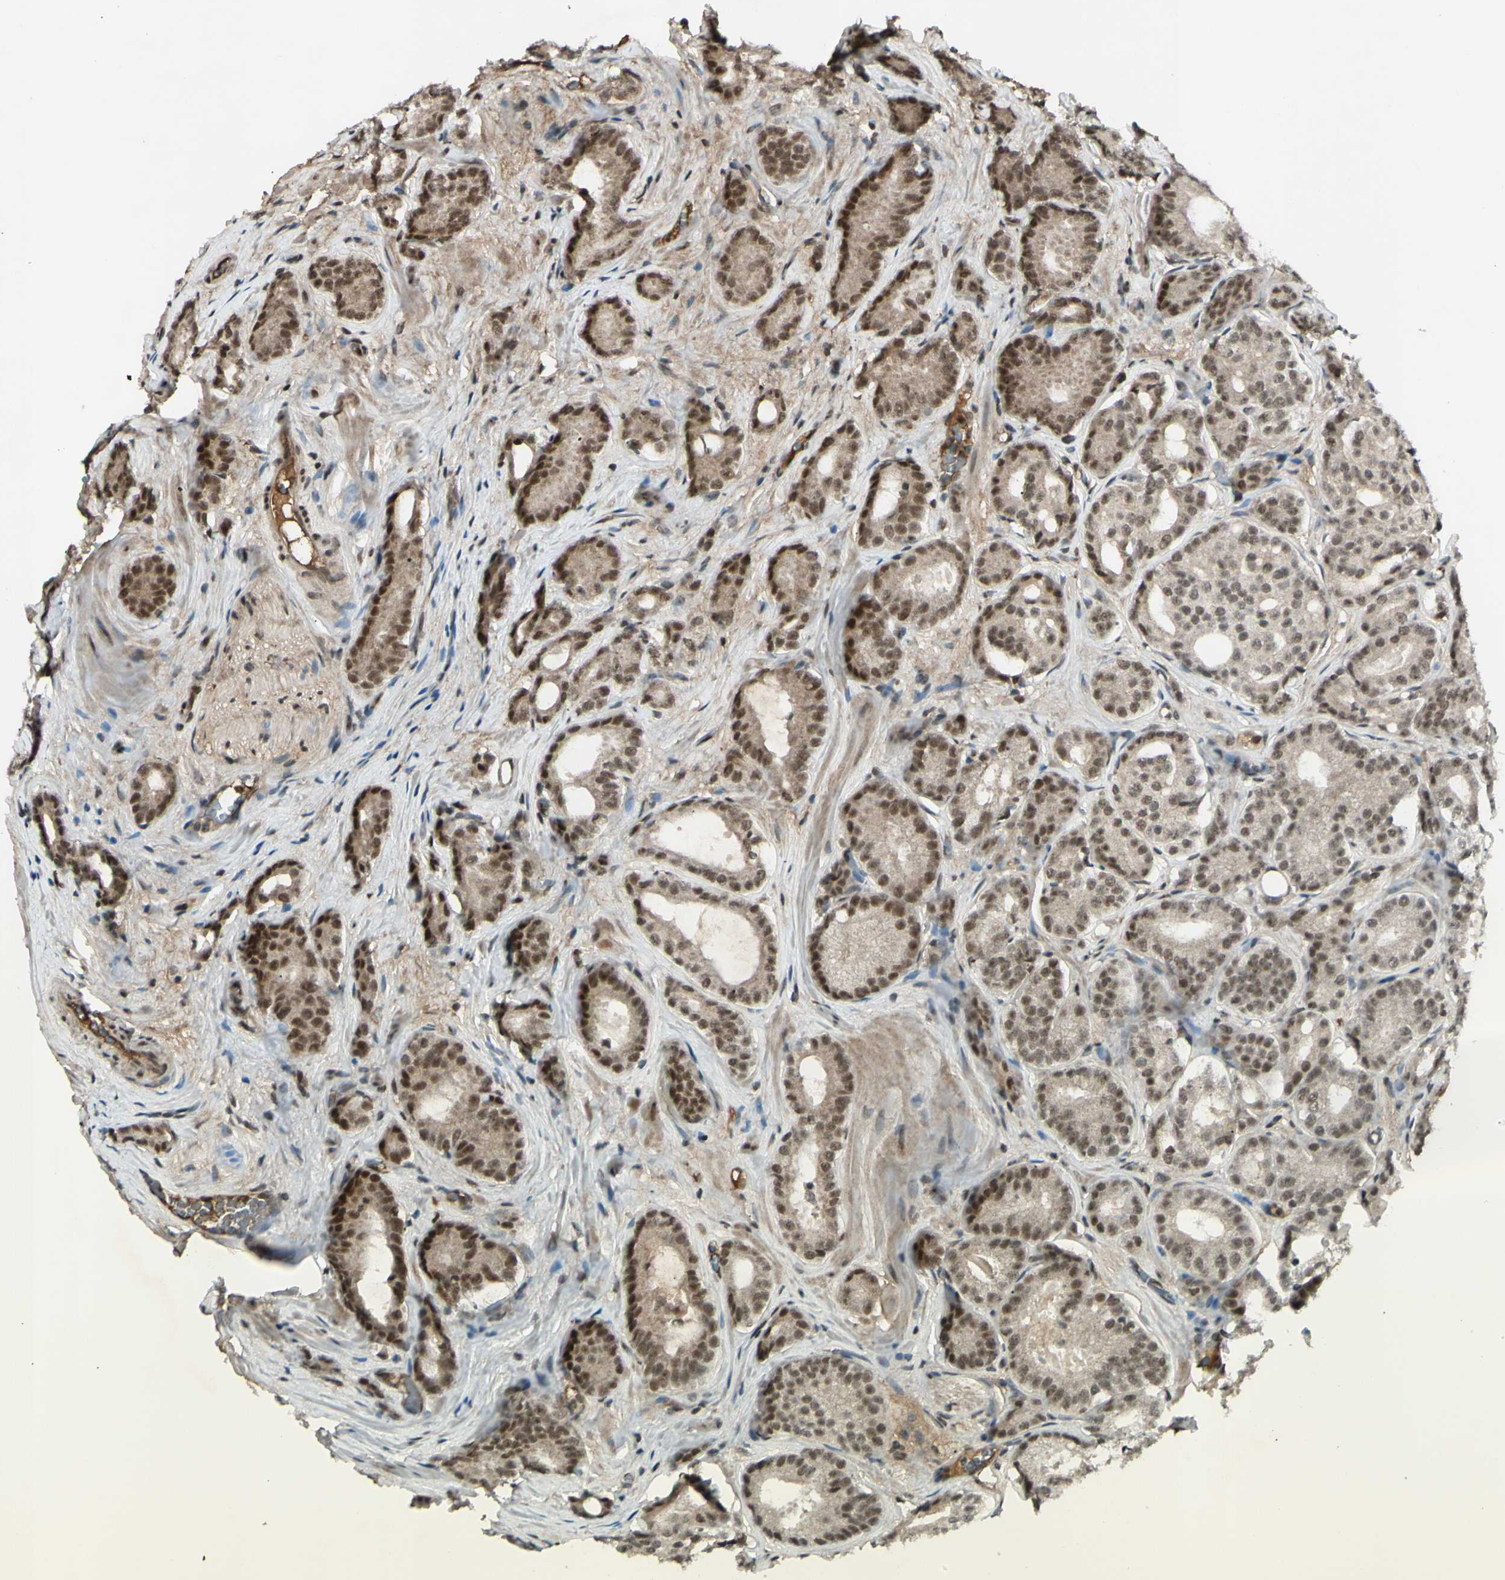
{"staining": {"intensity": "moderate", "quantity": ">75%", "location": "cytoplasmic/membranous,nuclear"}, "tissue": "prostate cancer", "cell_type": "Tumor cells", "image_type": "cancer", "snomed": [{"axis": "morphology", "description": "Adenocarcinoma, High grade"}, {"axis": "topography", "description": "Prostate"}], "caption": "Immunohistochemistry micrograph of prostate cancer (high-grade adenocarcinoma) stained for a protein (brown), which displays medium levels of moderate cytoplasmic/membranous and nuclear positivity in about >75% of tumor cells.", "gene": "SNW1", "patient": {"sex": "male", "age": 64}}